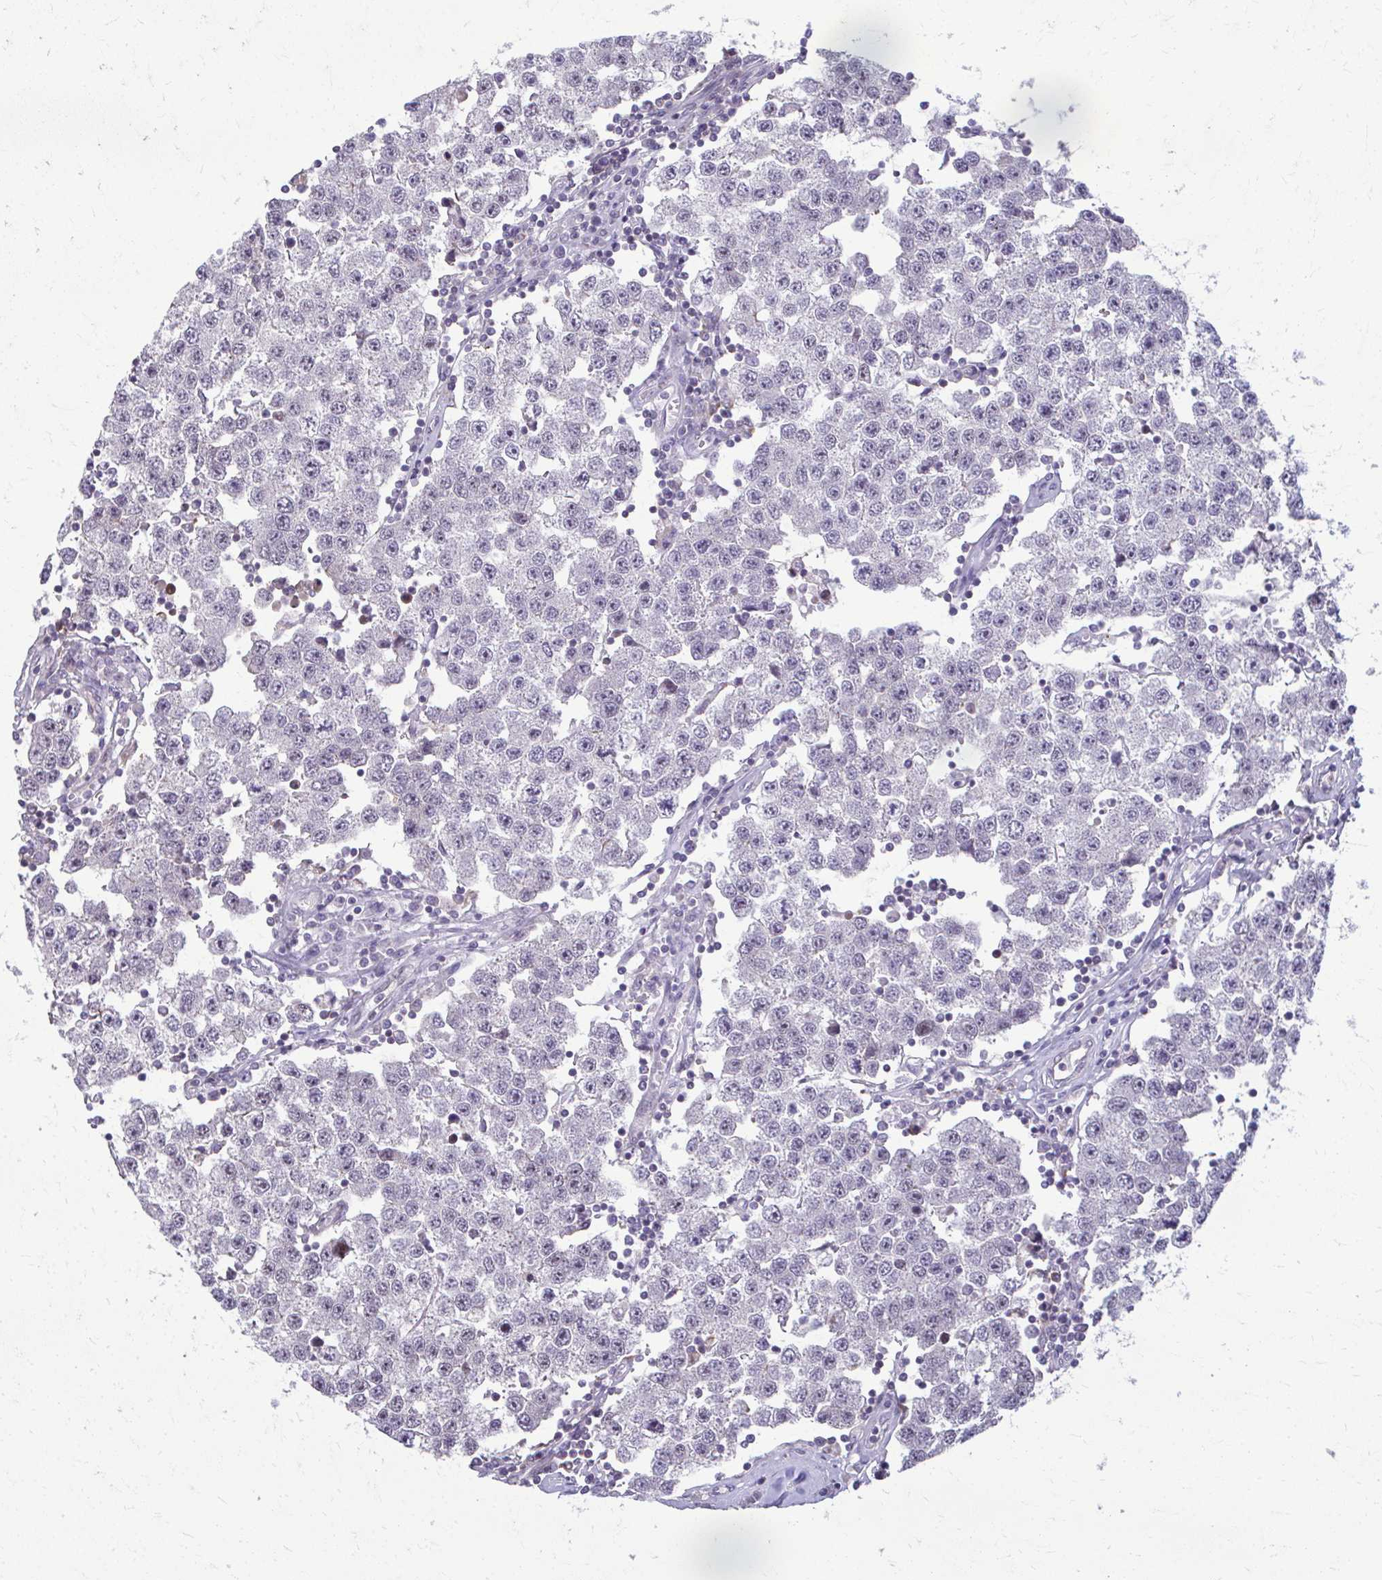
{"staining": {"intensity": "weak", "quantity": "<25%", "location": "nuclear"}, "tissue": "testis cancer", "cell_type": "Tumor cells", "image_type": "cancer", "snomed": [{"axis": "morphology", "description": "Seminoma, NOS"}, {"axis": "topography", "description": "Testis"}], "caption": "A micrograph of seminoma (testis) stained for a protein demonstrates no brown staining in tumor cells. (Brightfield microscopy of DAB immunohistochemistry (IHC) at high magnification).", "gene": "MAF1", "patient": {"sex": "male", "age": 34}}